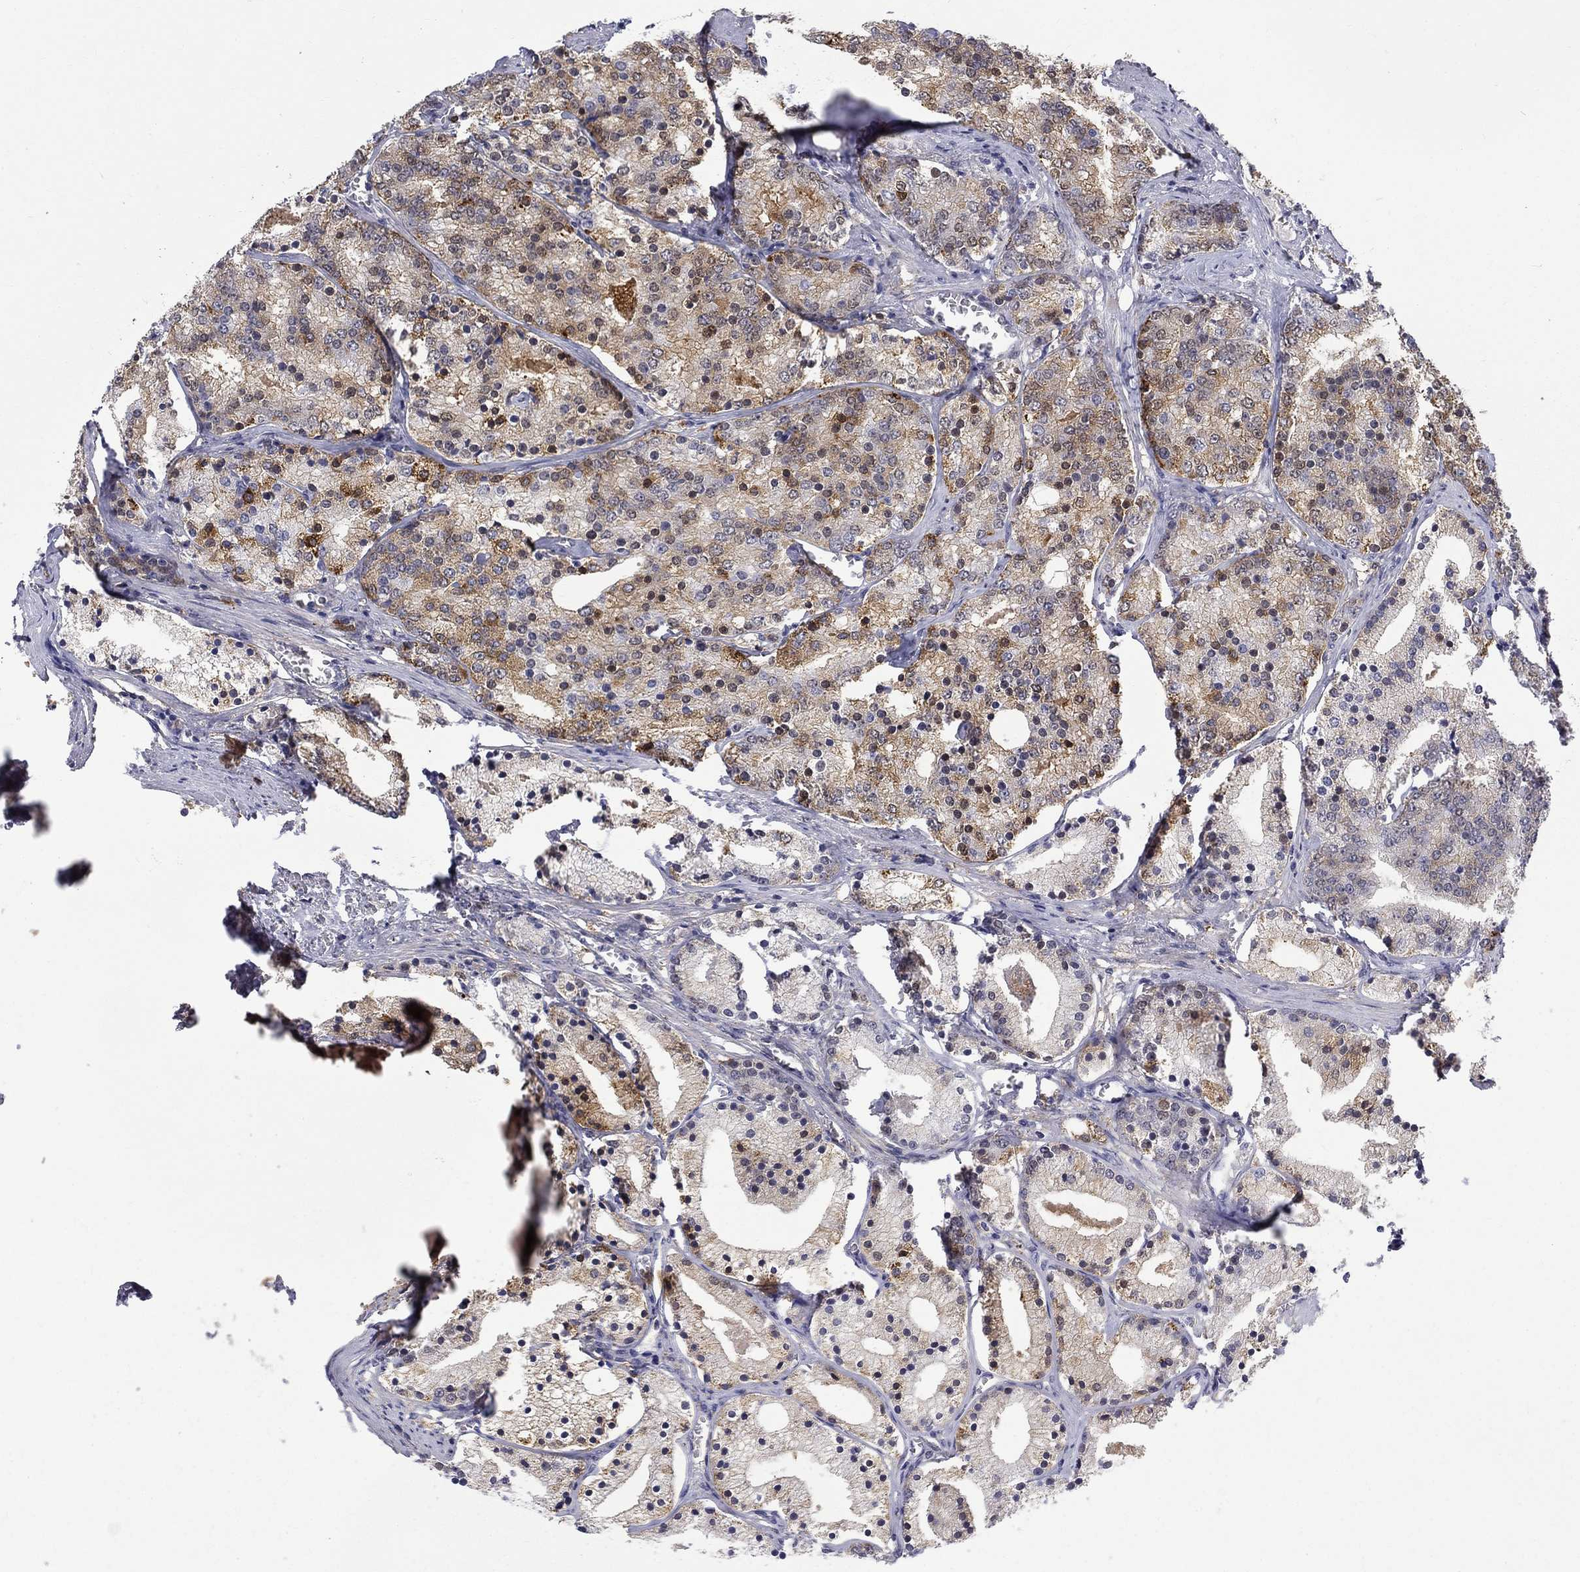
{"staining": {"intensity": "strong", "quantity": "<25%", "location": "cytoplasmic/membranous,nuclear"}, "tissue": "prostate cancer", "cell_type": "Tumor cells", "image_type": "cancer", "snomed": [{"axis": "morphology", "description": "Adenocarcinoma, NOS"}, {"axis": "topography", "description": "Prostate"}], "caption": "Protein staining of prostate cancer (adenocarcinoma) tissue exhibits strong cytoplasmic/membranous and nuclear staining in about <25% of tumor cells.", "gene": "PCBP3", "patient": {"sex": "male", "age": 69}}